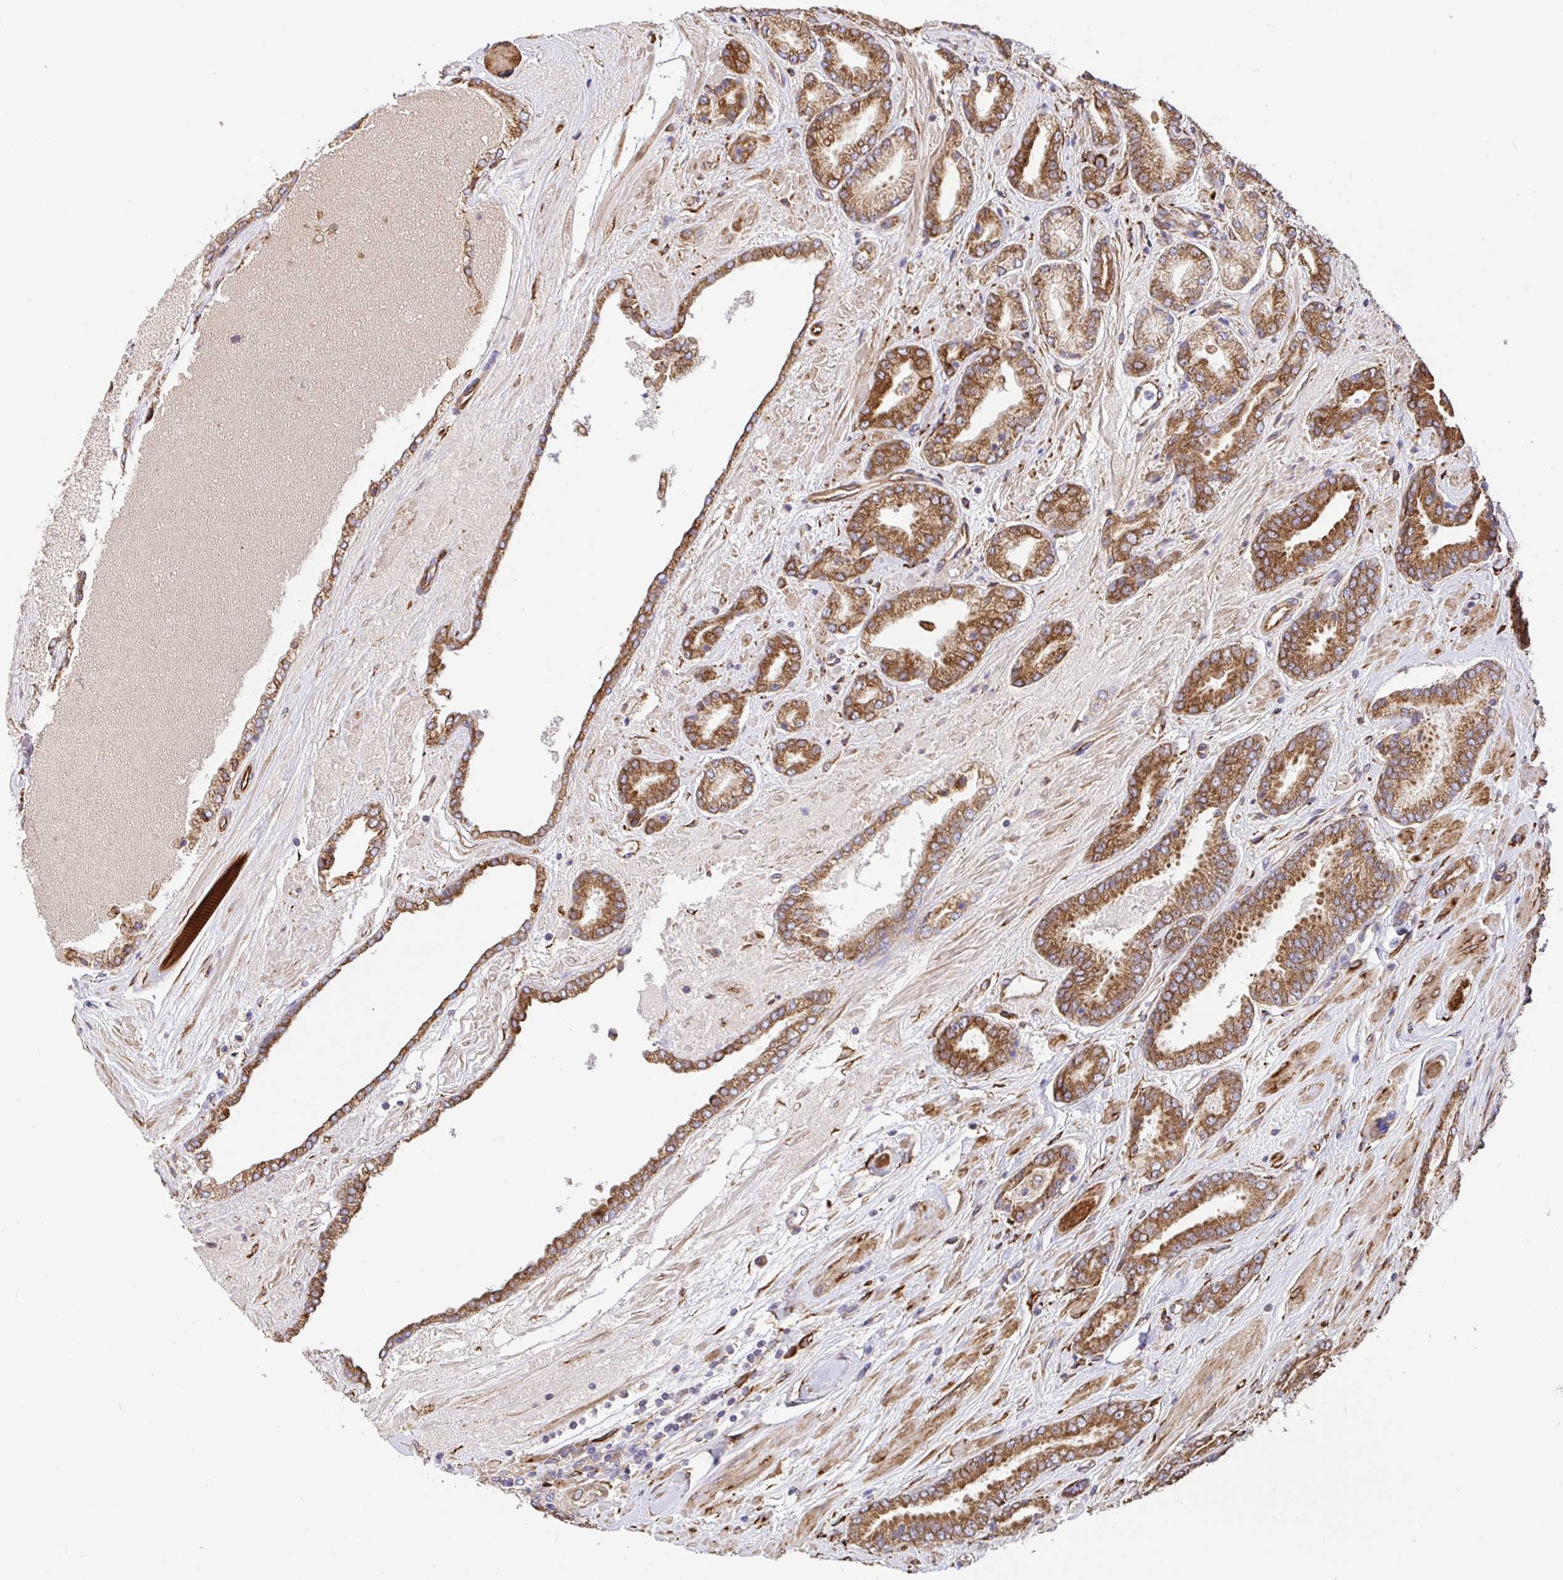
{"staining": {"intensity": "strong", "quantity": ">75%", "location": "cytoplasmic/membranous"}, "tissue": "prostate cancer", "cell_type": "Tumor cells", "image_type": "cancer", "snomed": [{"axis": "morphology", "description": "Adenocarcinoma, High grade"}, {"axis": "topography", "description": "Prostate"}], "caption": "Prostate cancer stained for a protein (brown) exhibits strong cytoplasmic/membranous positive staining in about >75% of tumor cells.", "gene": "MAOA", "patient": {"sex": "male", "age": 56}}